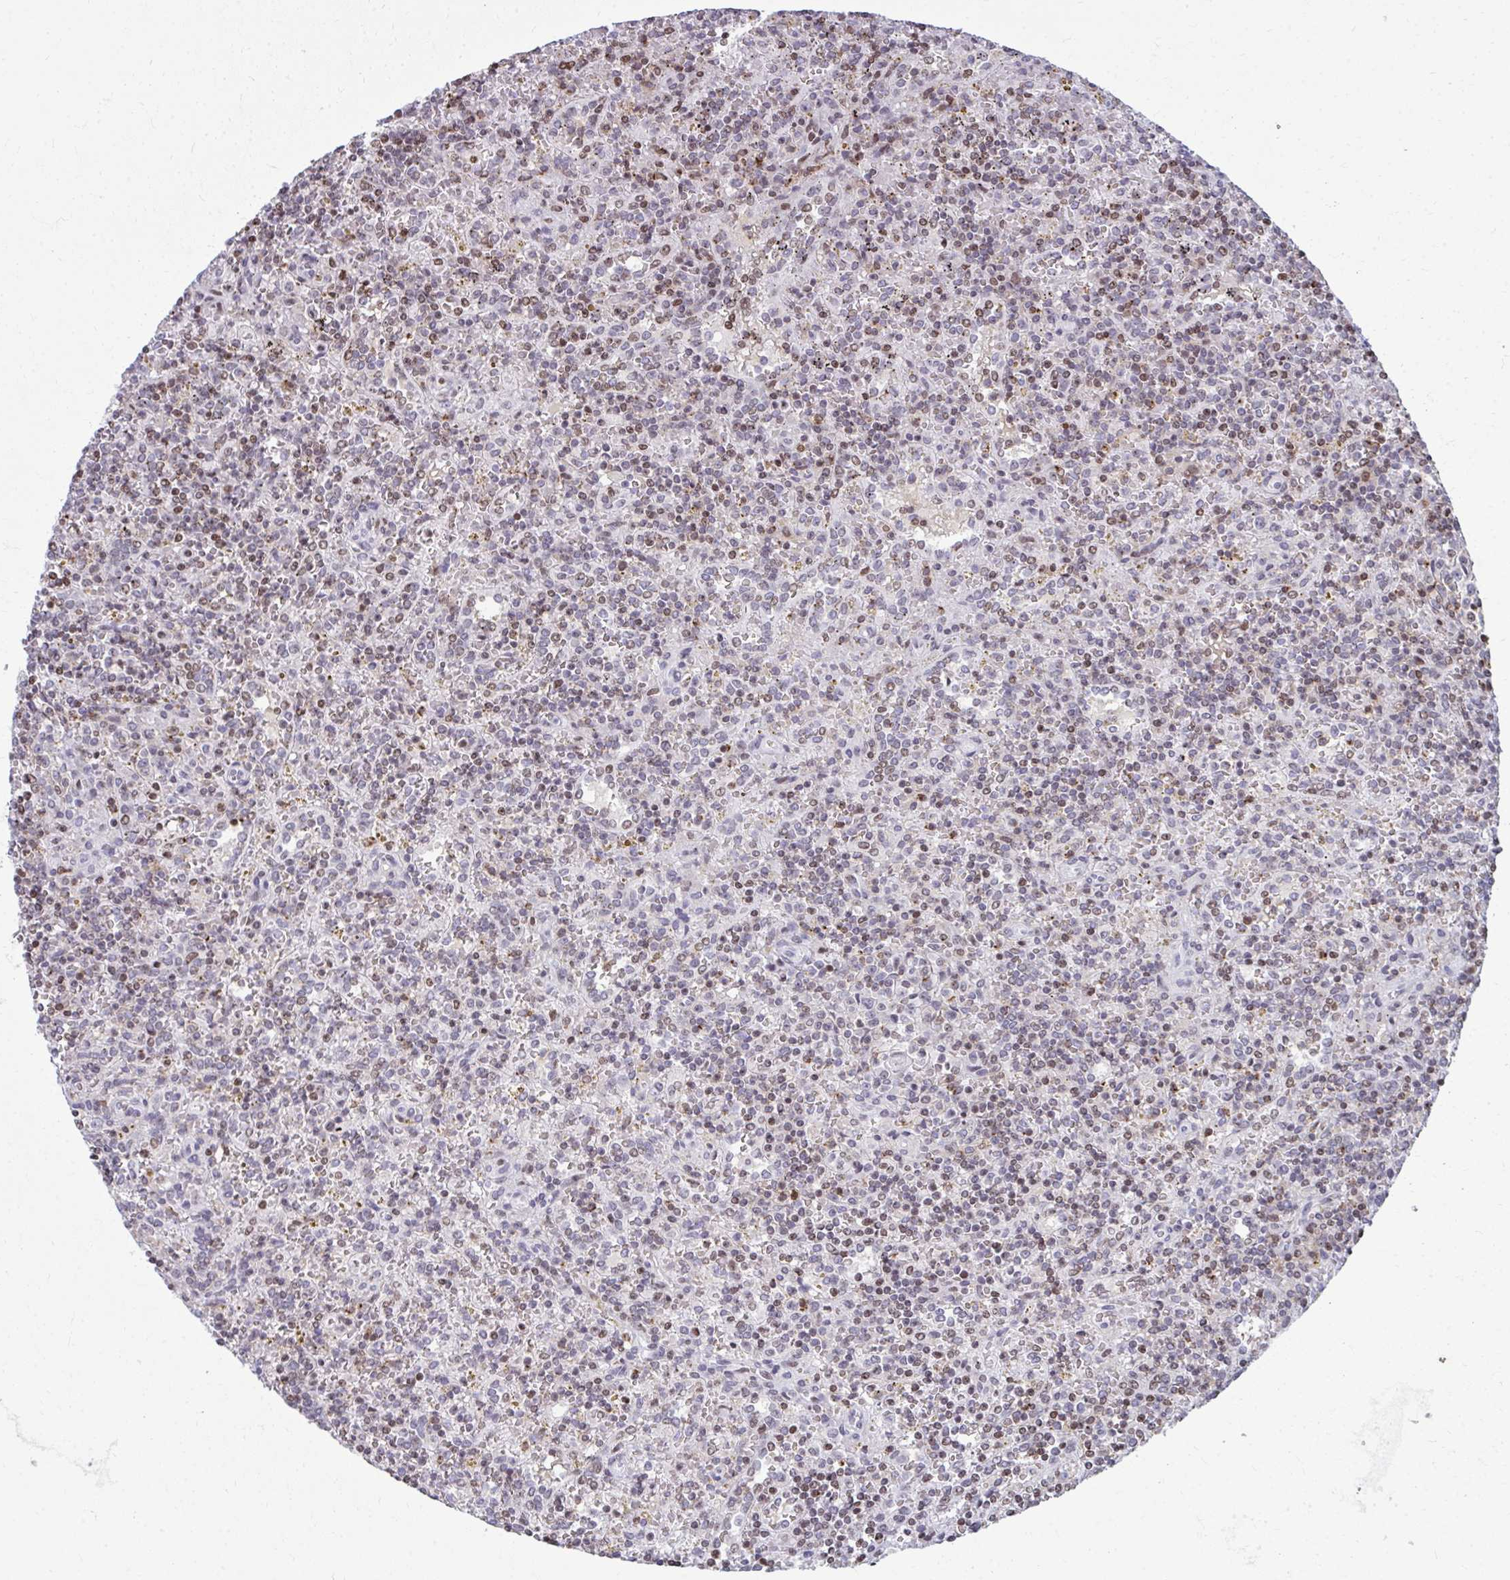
{"staining": {"intensity": "moderate", "quantity": "25%-75%", "location": "nuclear"}, "tissue": "lymphoma", "cell_type": "Tumor cells", "image_type": "cancer", "snomed": [{"axis": "morphology", "description": "Malignant lymphoma, non-Hodgkin's type, Low grade"}, {"axis": "topography", "description": "Spleen"}], "caption": "Immunohistochemical staining of human lymphoma reveals medium levels of moderate nuclear staining in about 25%-75% of tumor cells.", "gene": "AP5M1", "patient": {"sex": "male", "age": 67}}